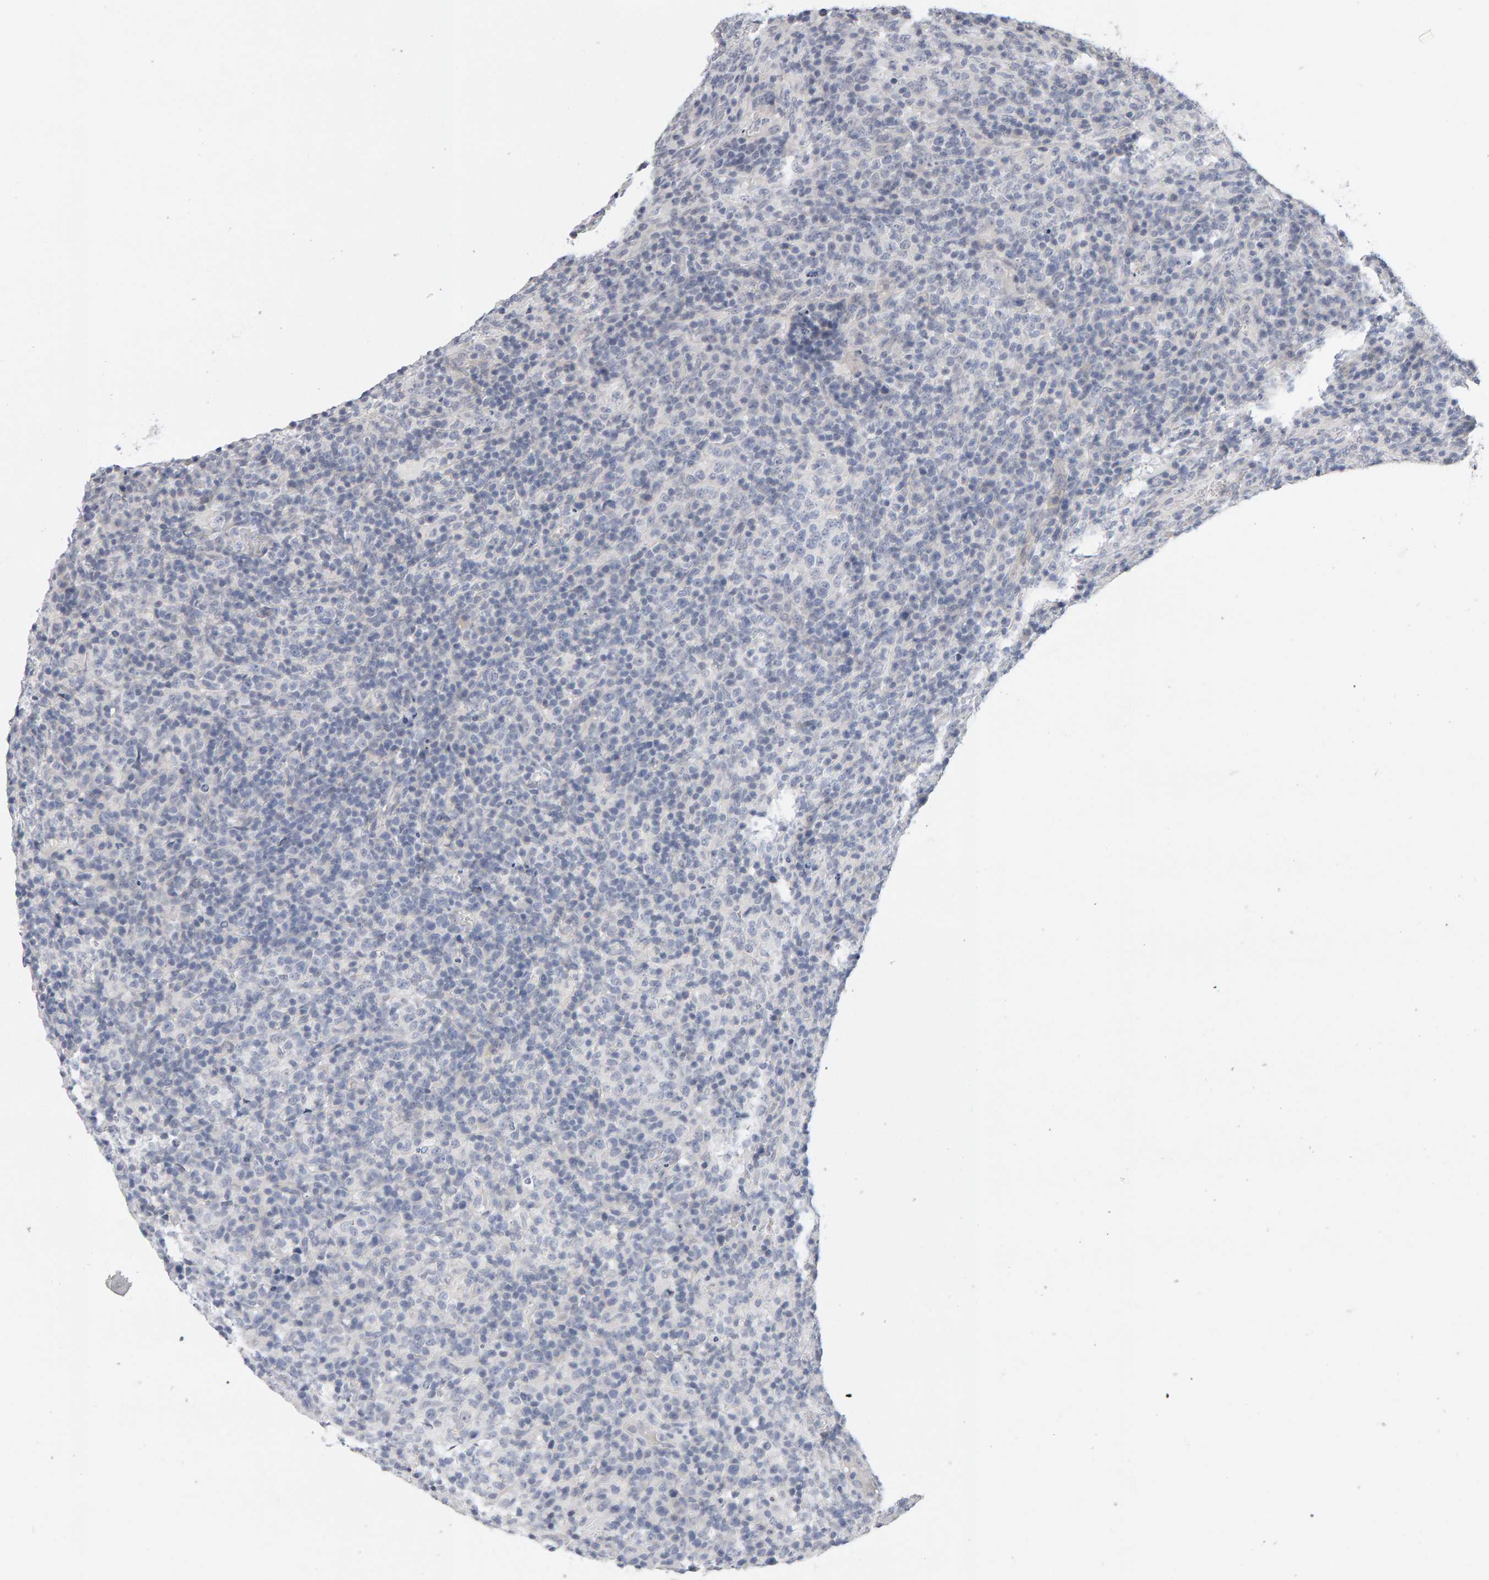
{"staining": {"intensity": "negative", "quantity": "none", "location": "none"}, "tissue": "lymphoma", "cell_type": "Tumor cells", "image_type": "cancer", "snomed": [{"axis": "morphology", "description": "Malignant lymphoma, non-Hodgkin's type, High grade"}, {"axis": "topography", "description": "Lymph node"}], "caption": "DAB immunohistochemical staining of human malignant lymphoma, non-Hodgkin's type (high-grade) reveals no significant positivity in tumor cells.", "gene": "HNF4A", "patient": {"sex": "female", "age": 76}}